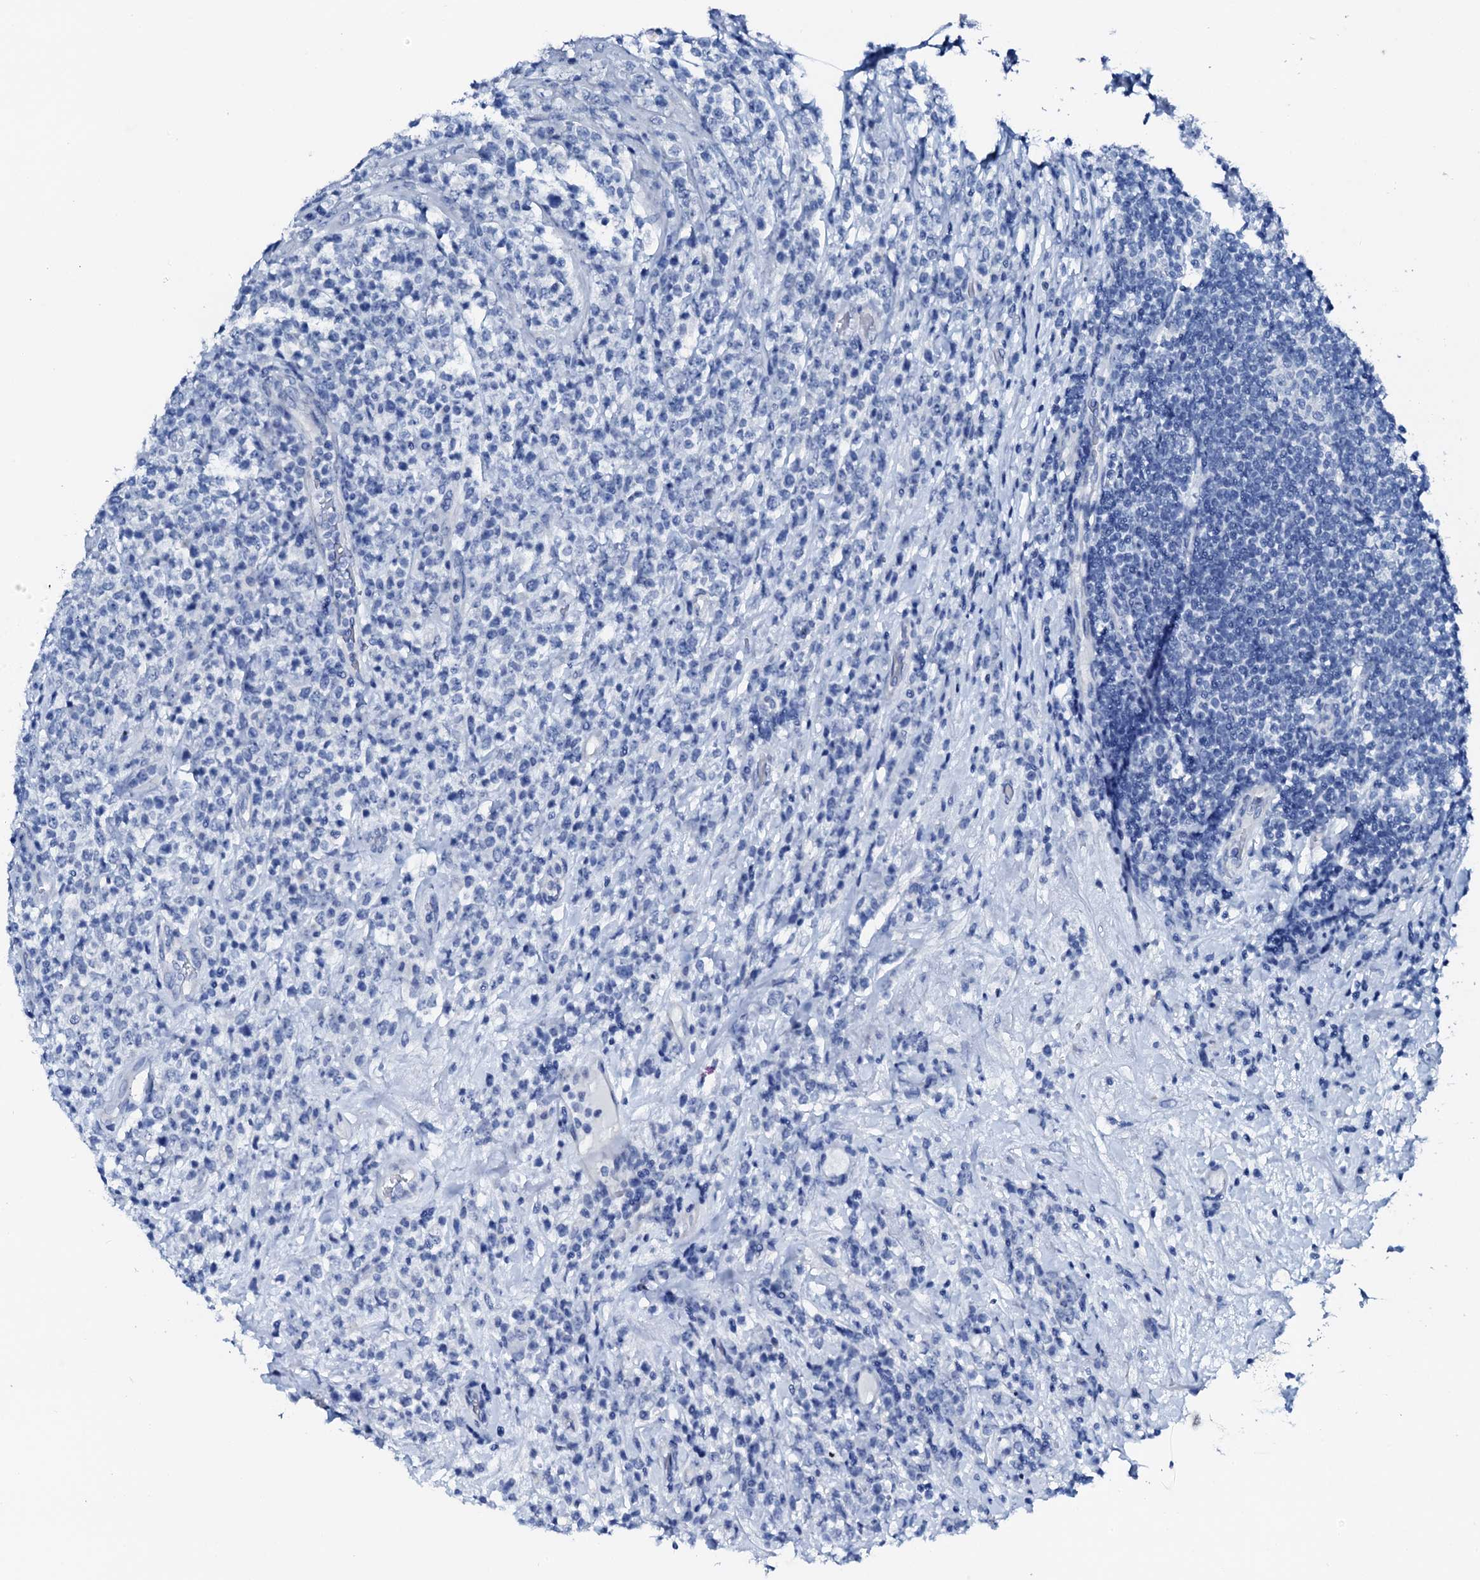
{"staining": {"intensity": "negative", "quantity": "none", "location": "none"}, "tissue": "lymphoma", "cell_type": "Tumor cells", "image_type": "cancer", "snomed": [{"axis": "morphology", "description": "Malignant lymphoma, non-Hodgkin's type, High grade"}, {"axis": "topography", "description": "Colon"}], "caption": "Immunohistochemical staining of human lymphoma exhibits no significant expression in tumor cells. (DAB (3,3'-diaminobenzidine) immunohistochemistry with hematoxylin counter stain).", "gene": "PTH", "patient": {"sex": "female", "age": 53}}